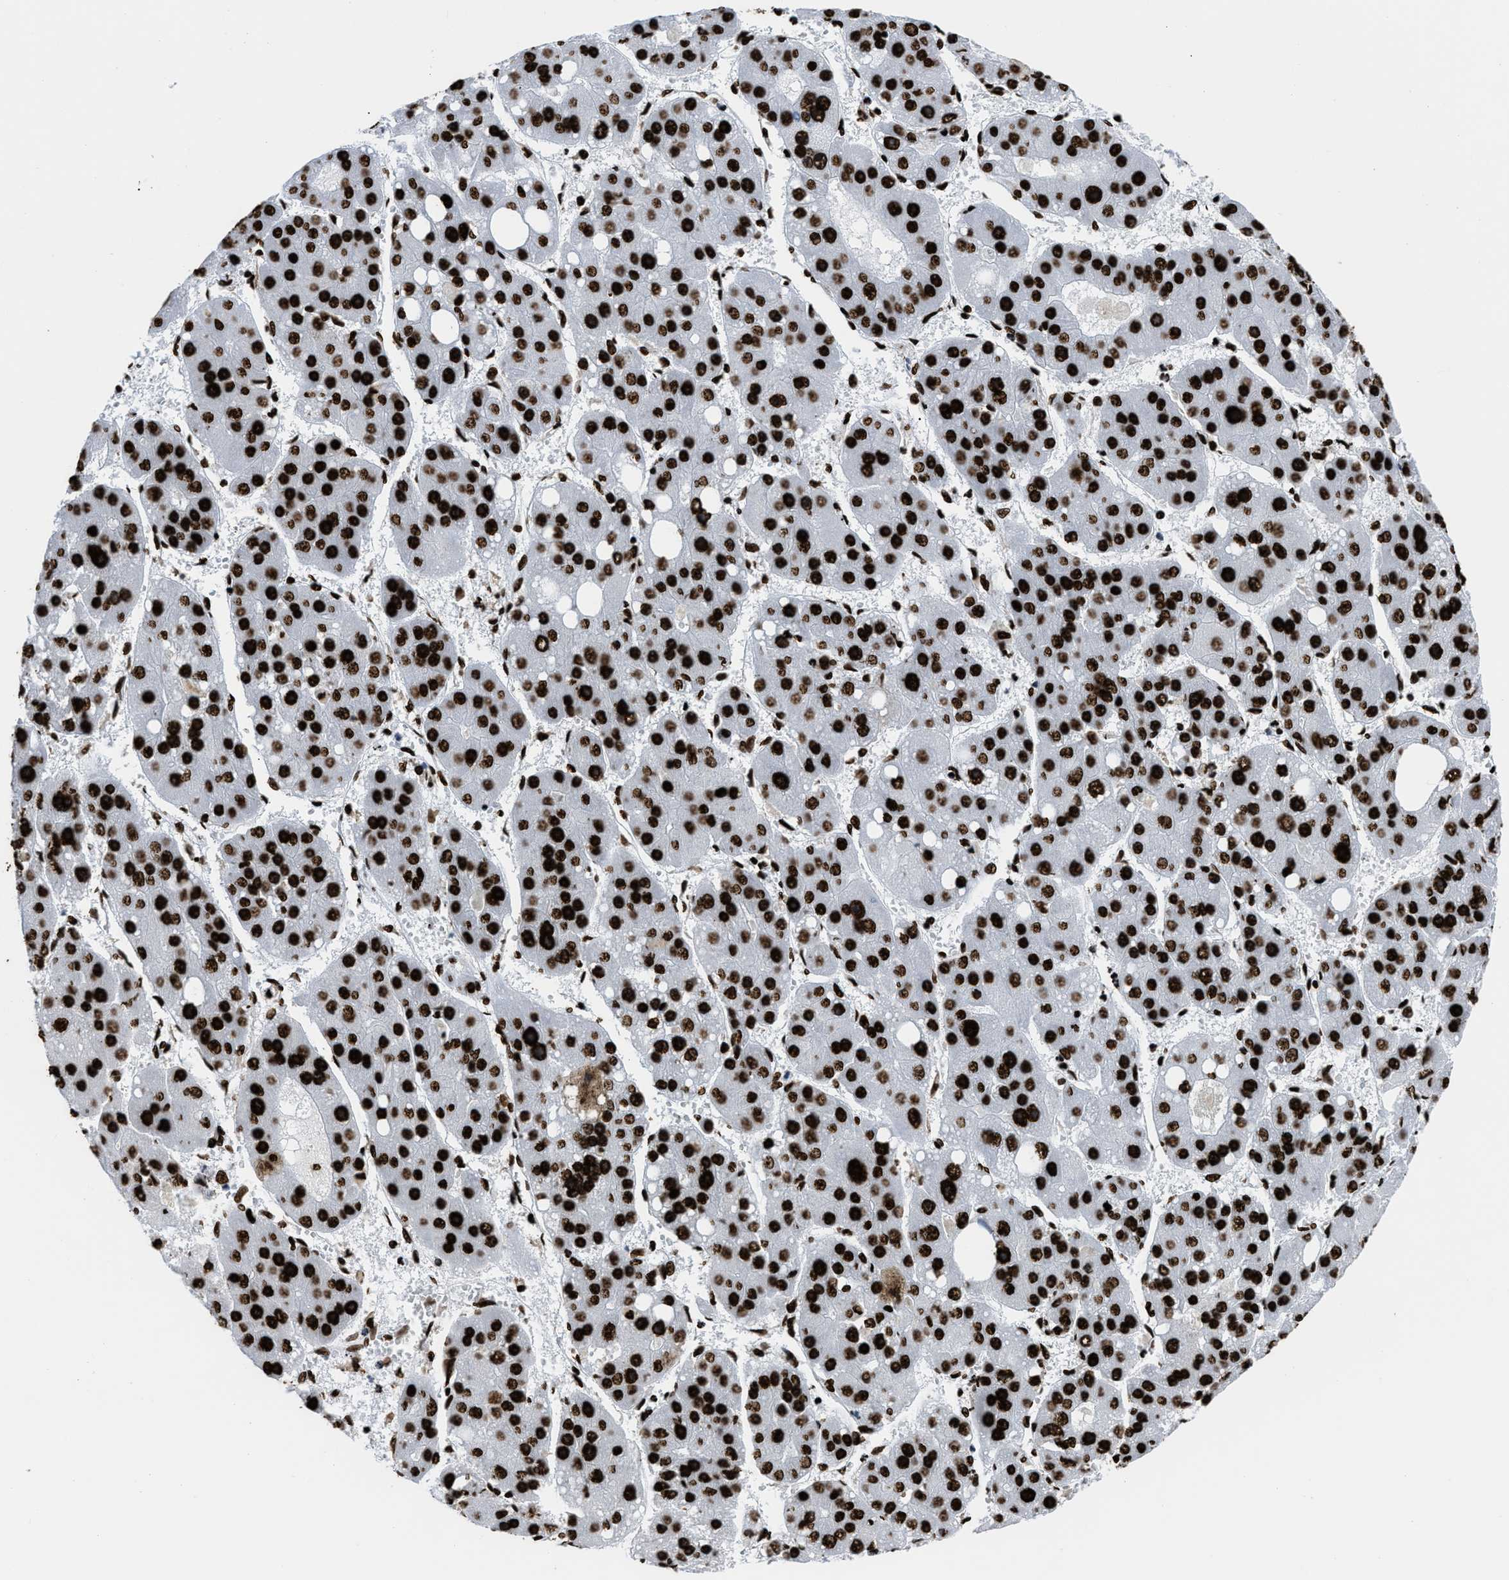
{"staining": {"intensity": "strong", "quantity": ">75%", "location": "nuclear"}, "tissue": "liver cancer", "cell_type": "Tumor cells", "image_type": "cancer", "snomed": [{"axis": "morphology", "description": "Carcinoma, Hepatocellular, NOS"}, {"axis": "topography", "description": "Liver"}], "caption": "Immunohistochemistry (IHC) photomicrograph of neoplastic tissue: human hepatocellular carcinoma (liver) stained using IHC reveals high levels of strong protein expression localized specifically in the nuclear of tumor cells, appearing as a nuclear brown color.", "gene": "HNRNPM", "patient": {"sex": "female", "age": 61}}